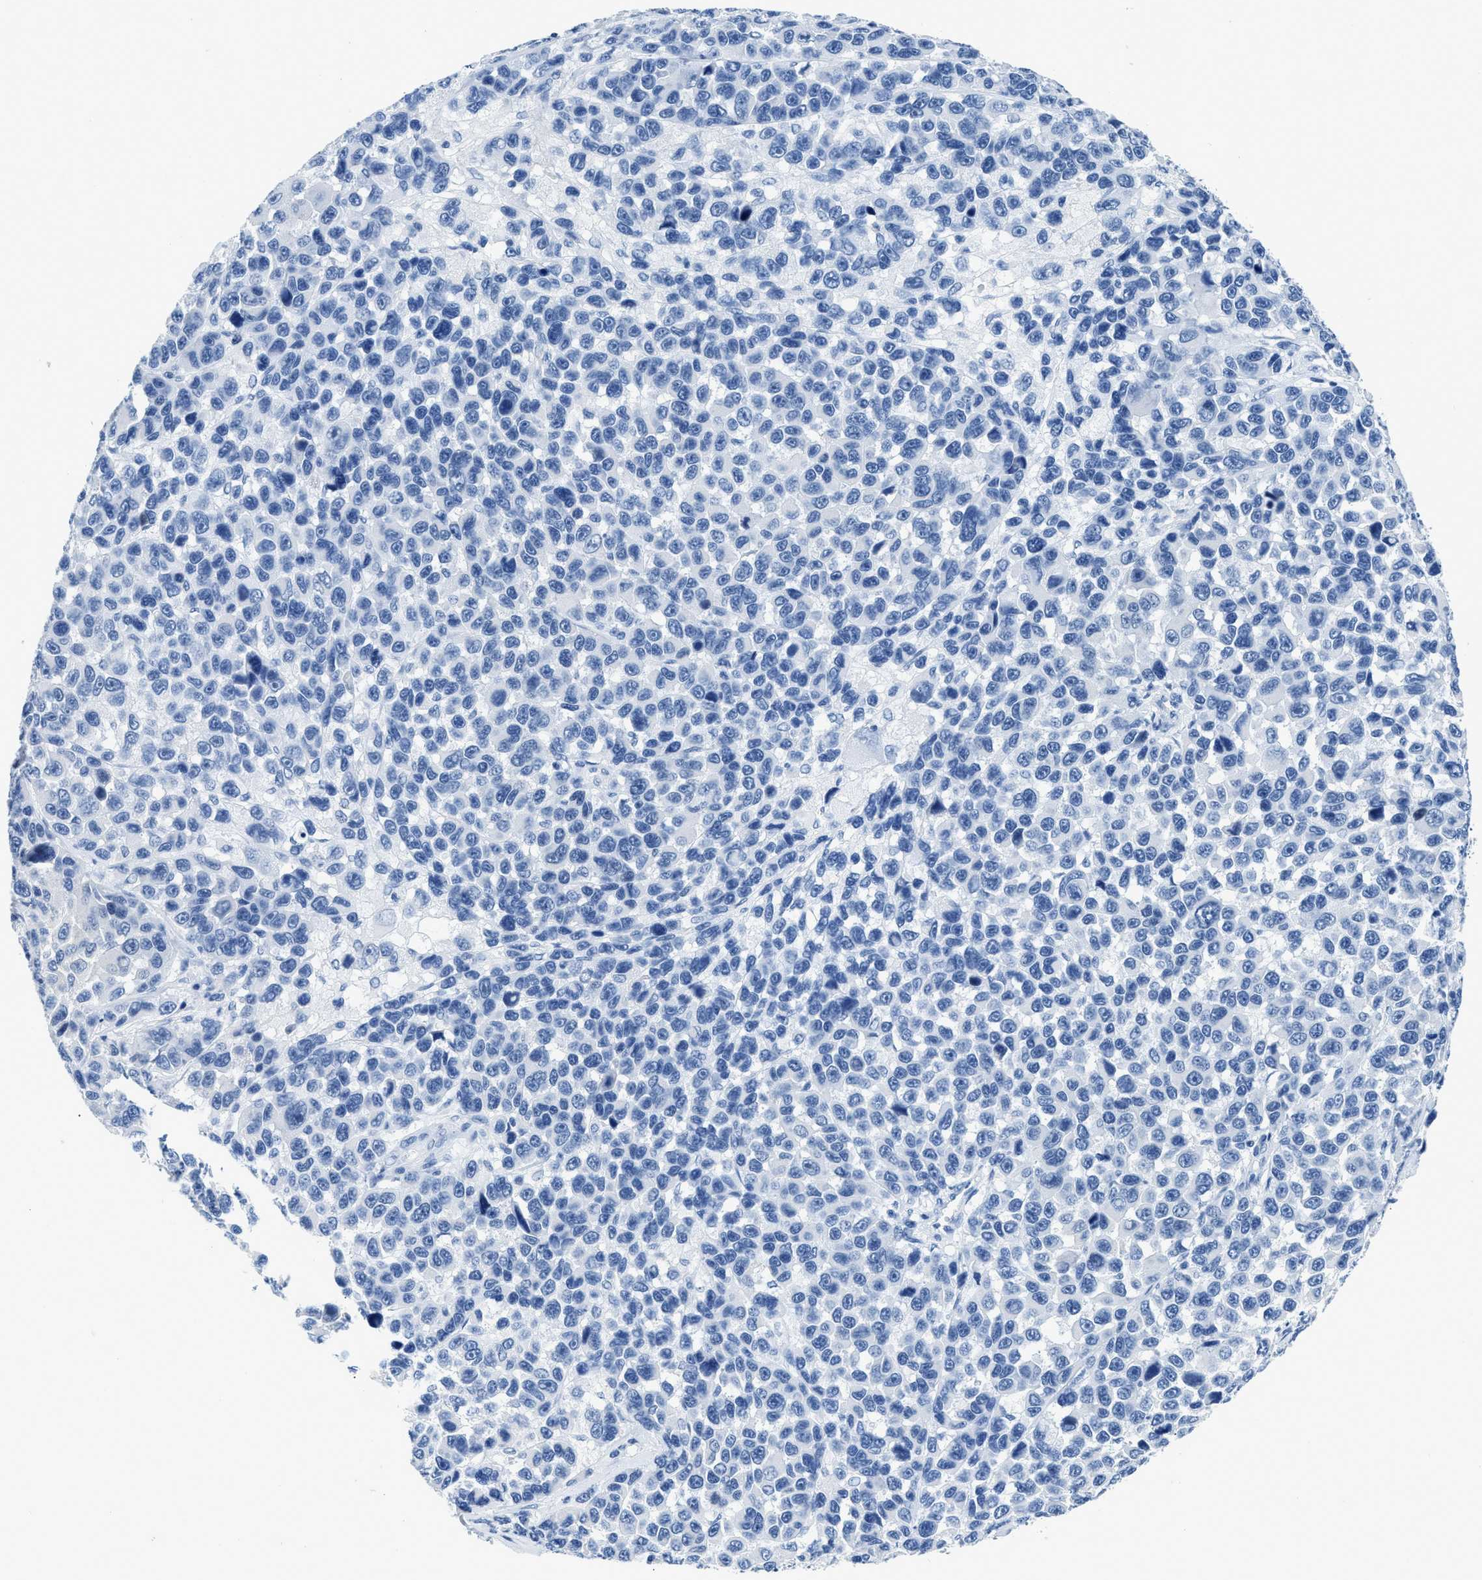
{"staining": {"intensity": "negative", "quantity": "none", "location": "none"}, "tissue": "melanoma", "cell_type": "Tumor cells", "image_type": "cancer", "snomed": [{"axis": "morphology", "description": "Malignant melanoma, NOS"}, {"axis": "topography", "description": "Skin"}], "caption": "High magnification brightfield microscopy of malignant melanoma stained with DAB (brown) and counterstained with hematoxylin (blue): tumor cells show no significant staining.", "gene": "NFATC2", "patient": {"sex": "male", "age": 53}}